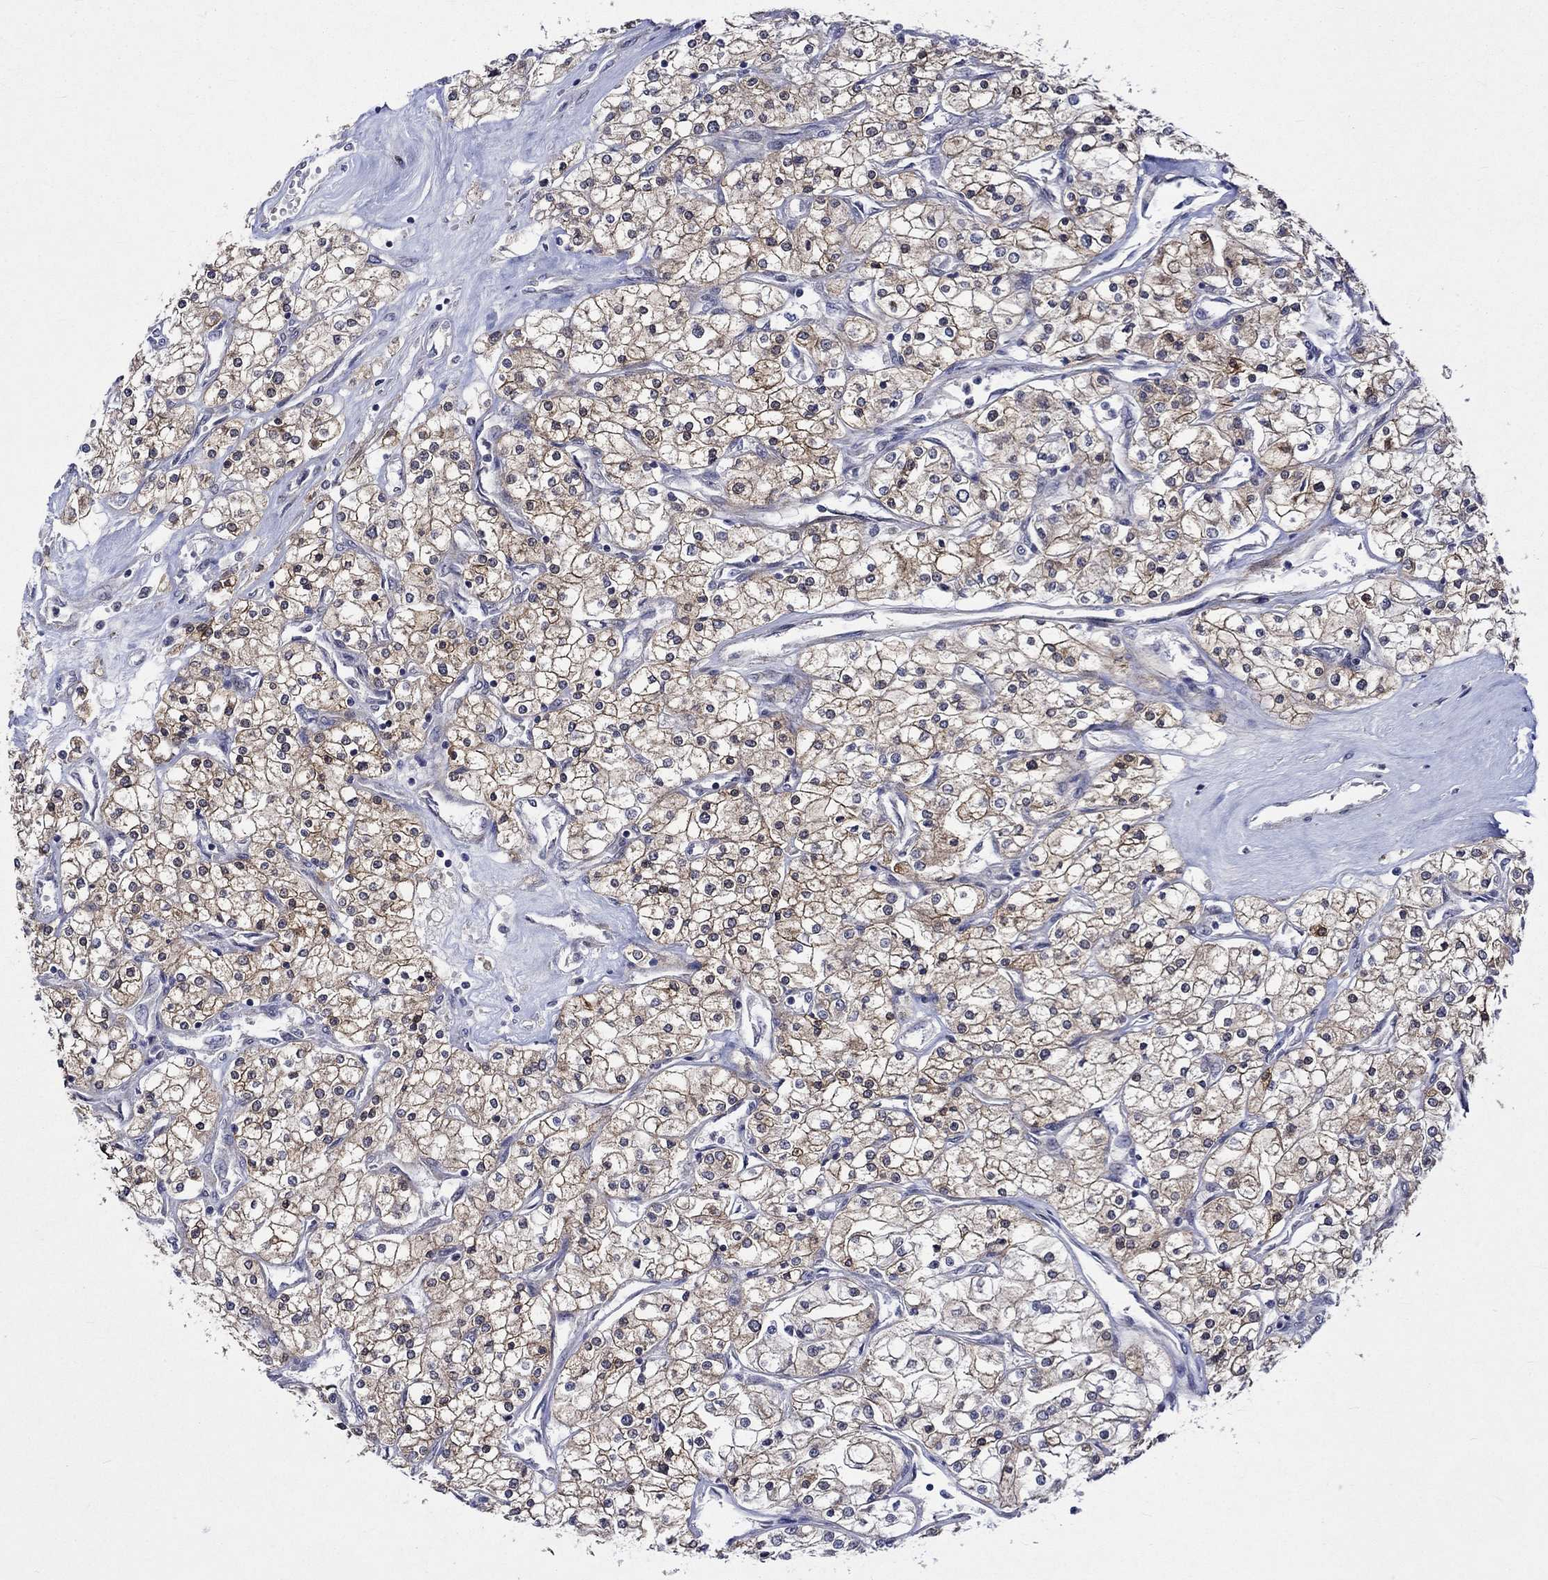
{"staining": {"intensity": "moderate", "quantity": ">75%", "location": "cytoplasmic/membranous"}, "tissue": "renal cancer", "cell_type": "Tumor cells", "image_type": "cancer", "snomed": [{"axis": "morphology", "description": "Adenocarcinoma, NOS"}, {"axis": "topography", "description": "Kidney"}], "caption": "Adenocarcinoma (renal) stained with immunohistochemistry (IHC) displays moderate cytoplasmic/membranous positivity in approximately >75% of tumor cells.", "gene": "CRYAB", "patient": {"sex": "male", "age": 80}}